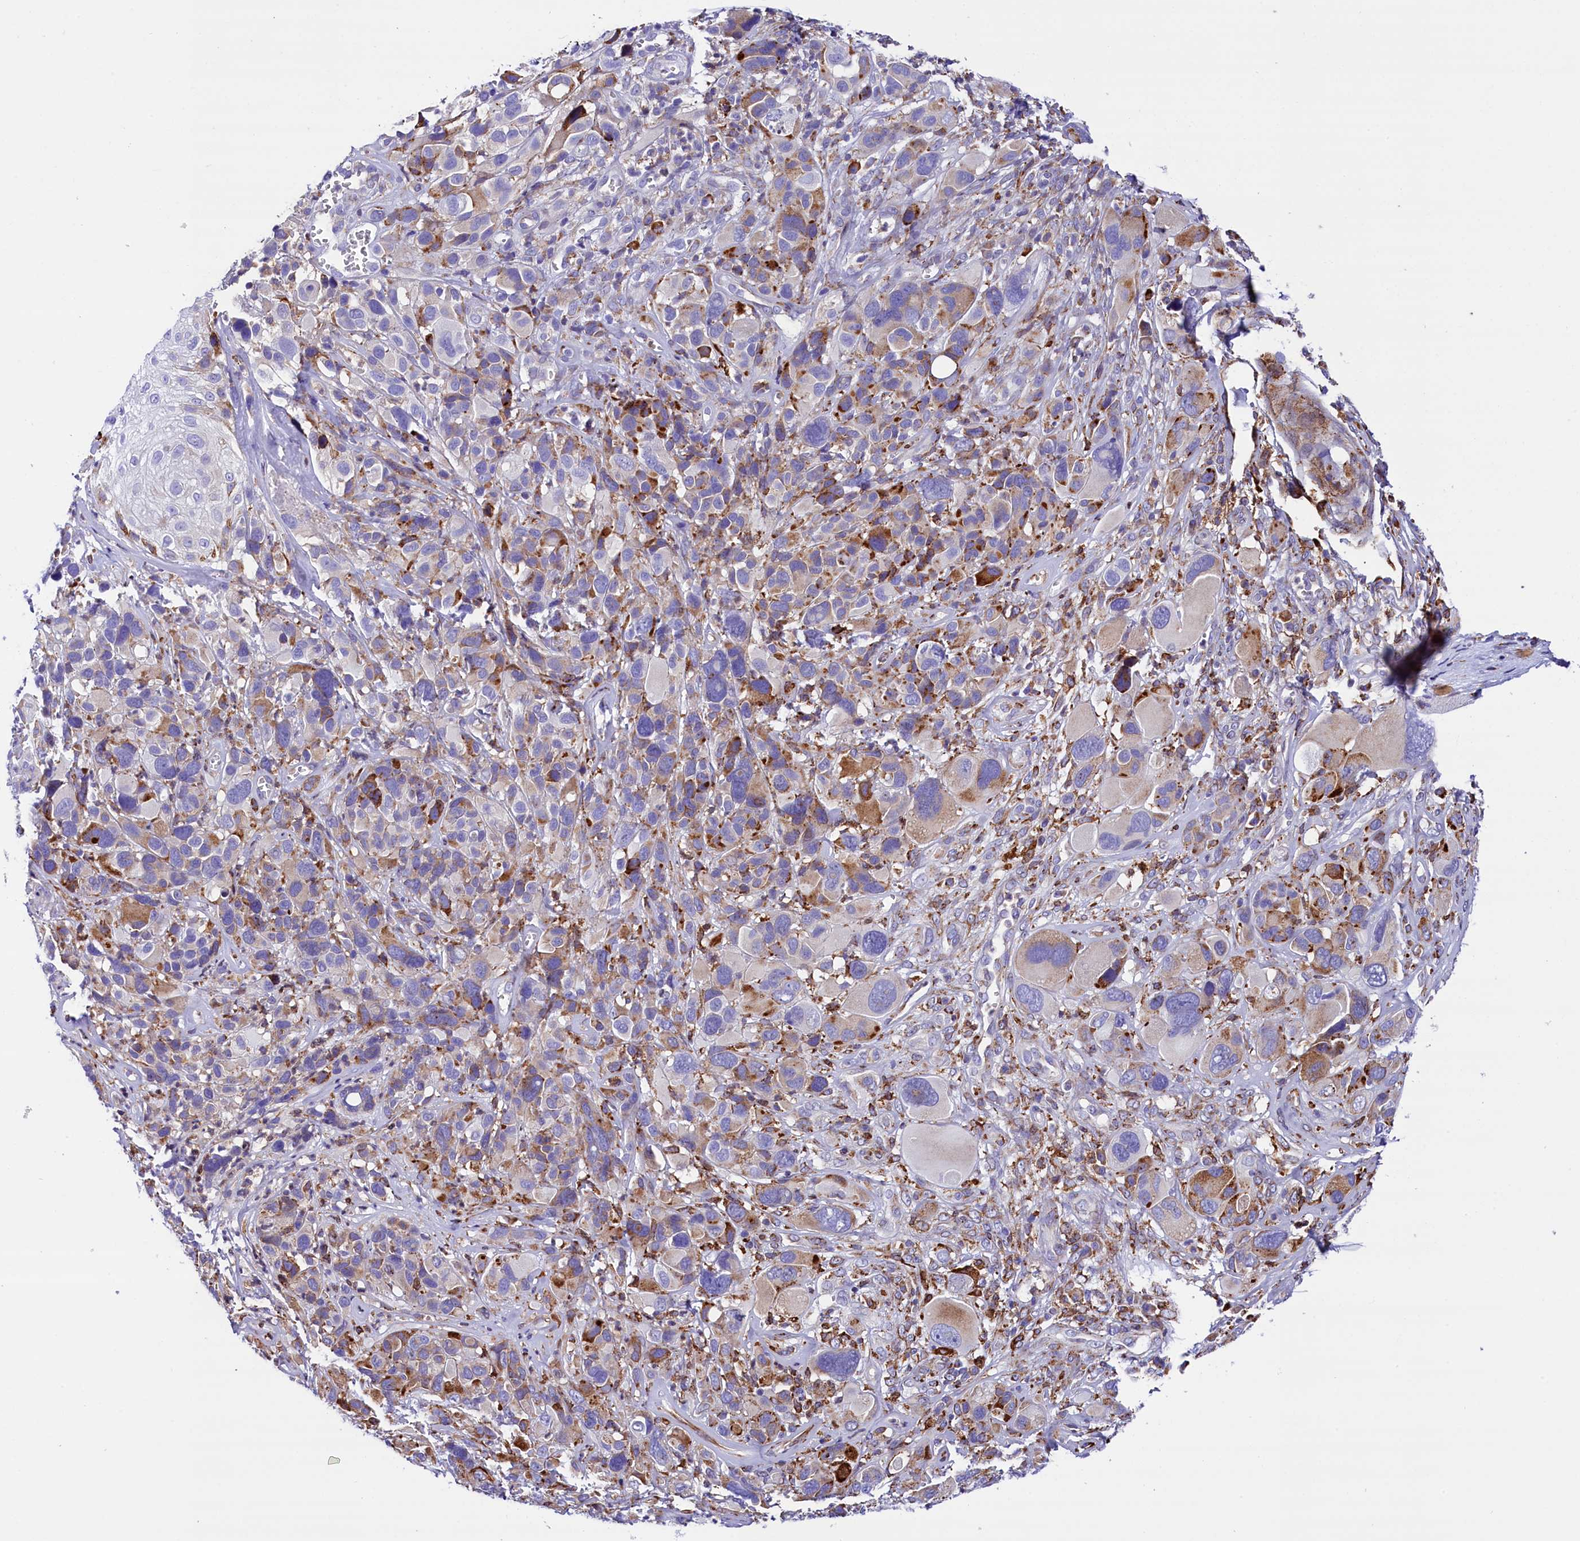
{"staining": {"intensity": "moderate", "quantity": "<25%", "location": "cytoplasmic/membranous"}, "tissue": "melanoma", "cell_type": "Tumor cells", "image_type": "cancer", "snomed": [{"axis": "morphology", "description": "Malignant melanoma, NOS"}, {"axis": "topography", "description": "Skin of trunk"}], "caption": "Protein analysis of malignant melanoma tissue shows moderate cytoplasmic/membranous staining in approximately <25% of tumor cells.", "gene": "CMTR2", "patient": {"sex": "male", "age": 71}}